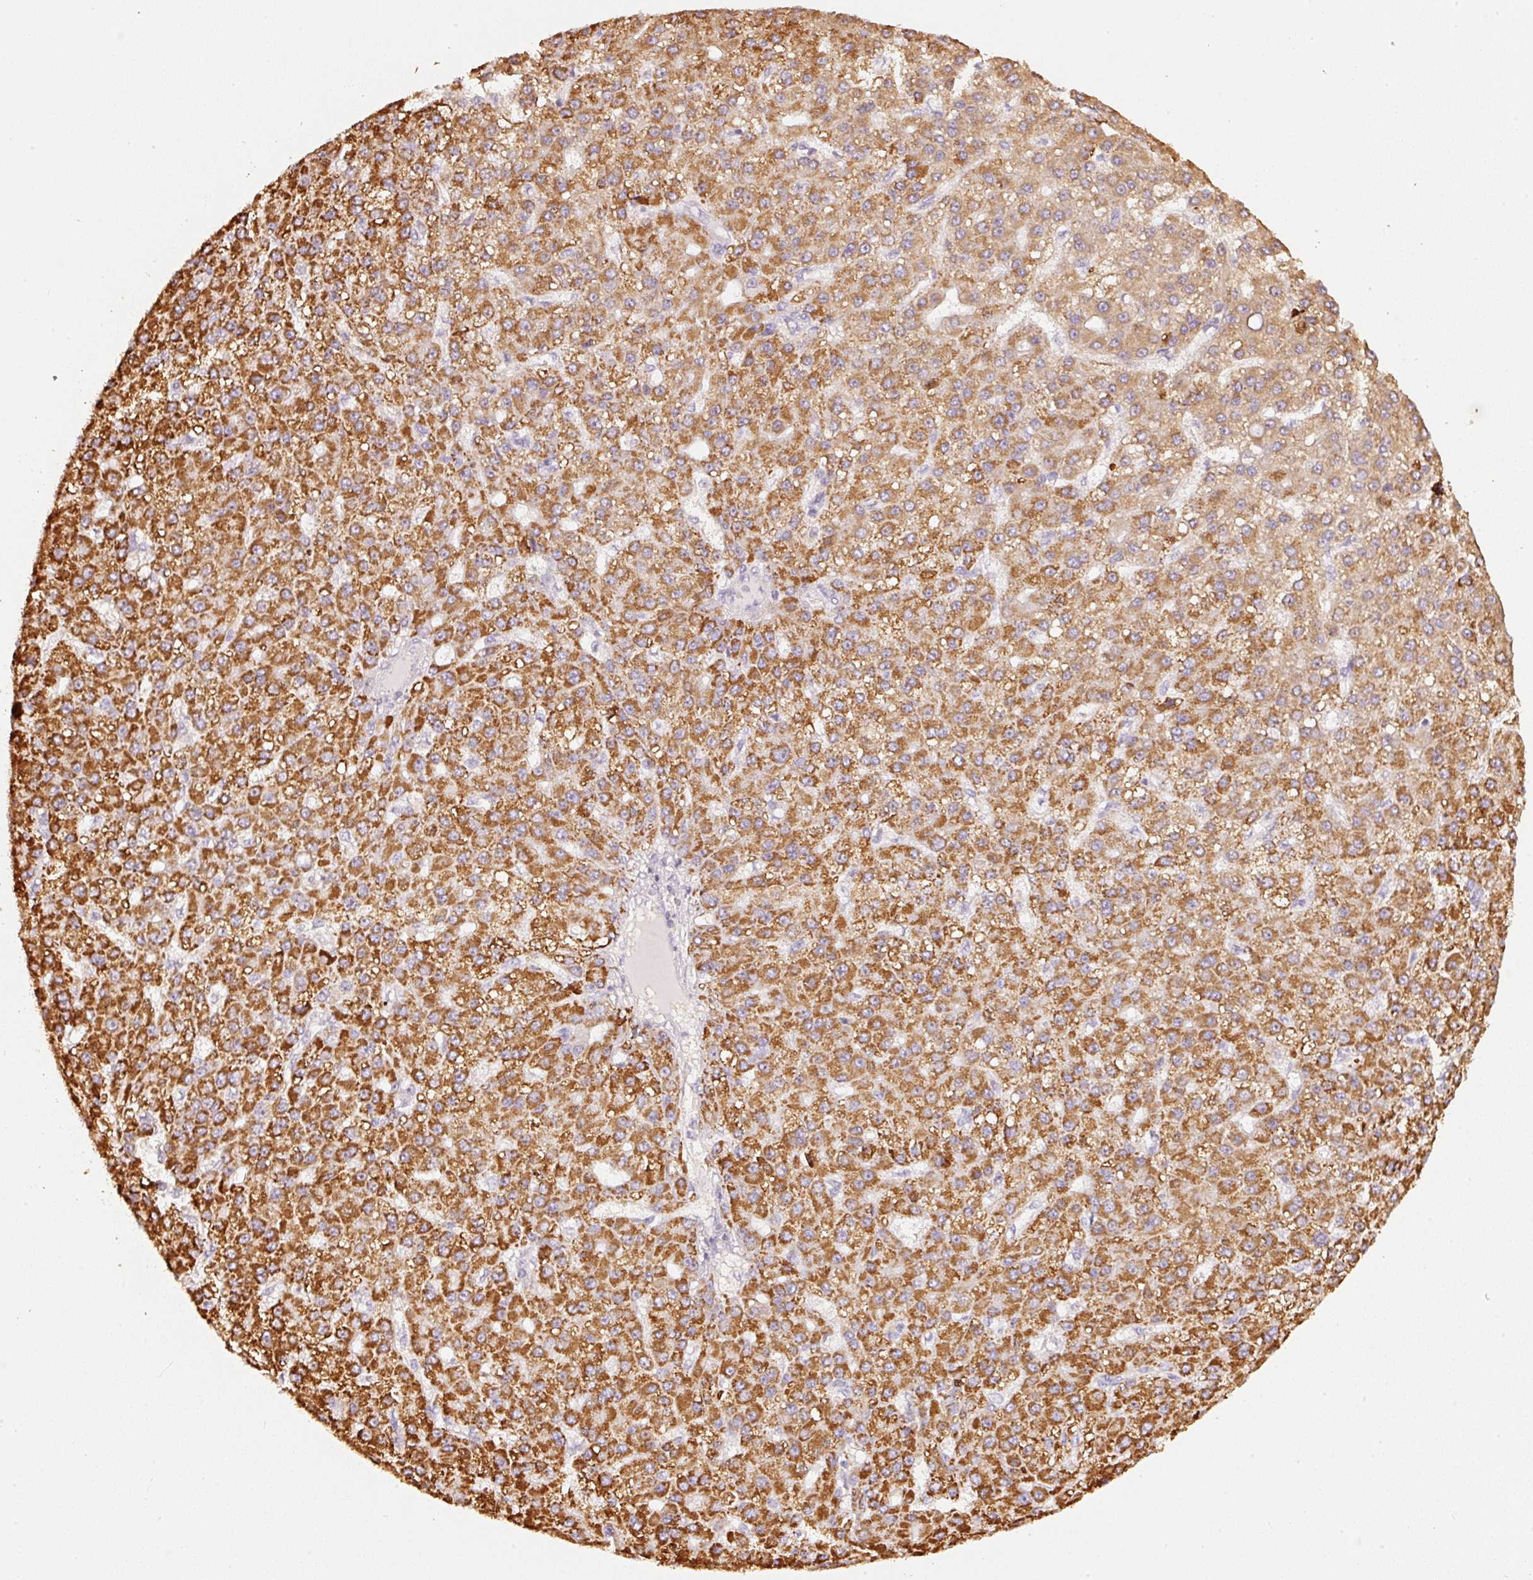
{"staining": {"intensity": "strong", "quantity": ">75%", "location": "cytoplasmic/membranous"}, "tissue": "liver cancer", "cell_type": "Tumor cells", "image_type": "cancer", "snomed": [{"axis": "morphology", "description": "Carcinoma, Hepatocellular, NOS"}, {"axis": "topography", "description": "Liver"}], "caption": "This is an image of immunohistochemistry staining of liver hepatocellular carcinoma, which shows strong positivity in the cytoplasmic/membranous of tumor cells.", "gene": "RAB35", "patient": {"sex": "male", "age": 67}}